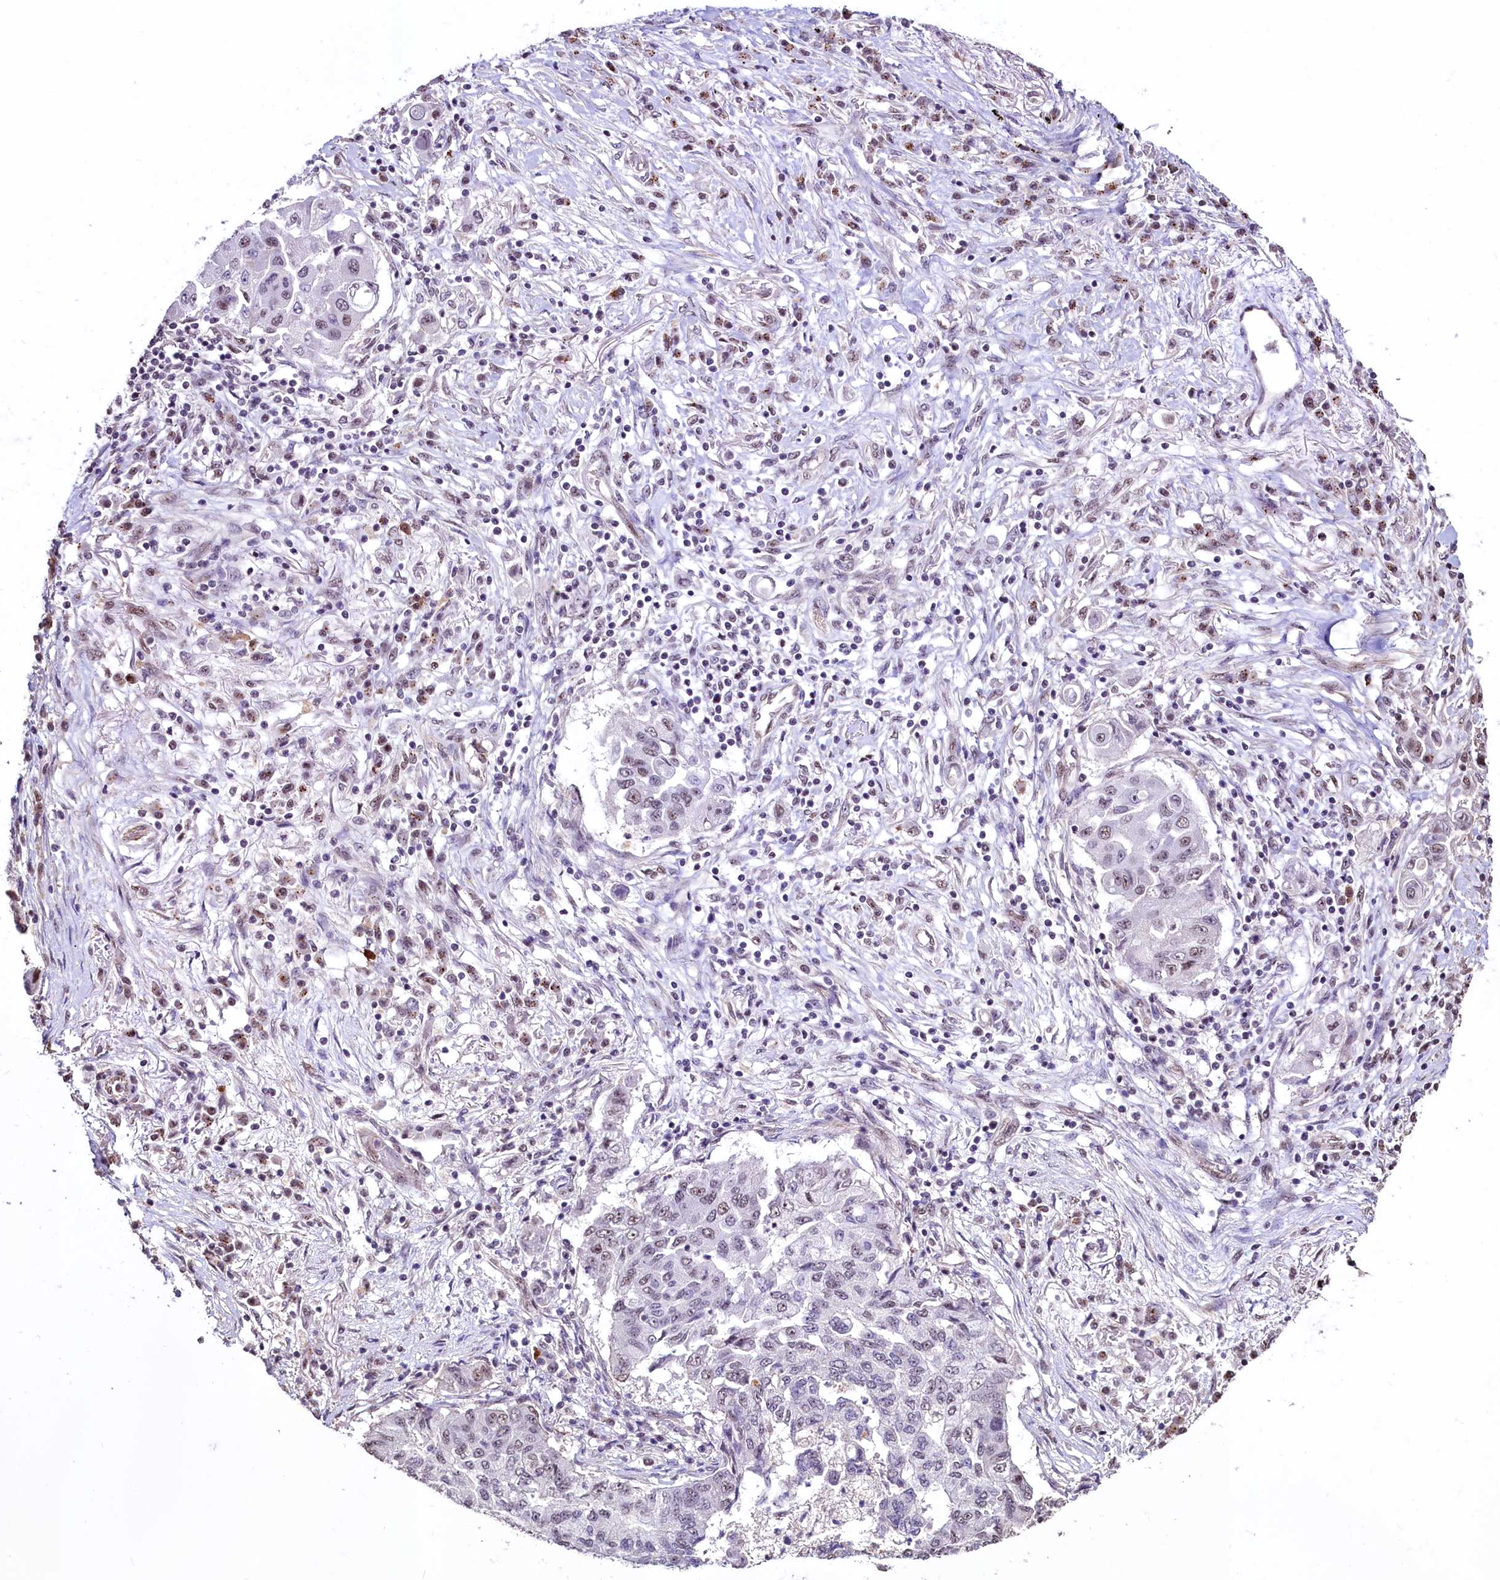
{"staining": {"intensity": "weak", "quantity": "<25%", "location": "nuclear"}, "tissue": "lung cancer", "cell_type": "Tumor cells", "image_type": "cancer", "snomed": [{"axis": "morphology", "description": "Squamous cell carcinoma, NOS"}, {"axis": "topography", "description": "Lung"}], "caption": "The micrograph demonstrates no staining of tumor cells in lung squamous cell carcinoma. (Immunohistochemistry, brightfield microscopy, high magnification).", "gene": "SFSWAP", "patient": {"sex": "male", "age": 74}}